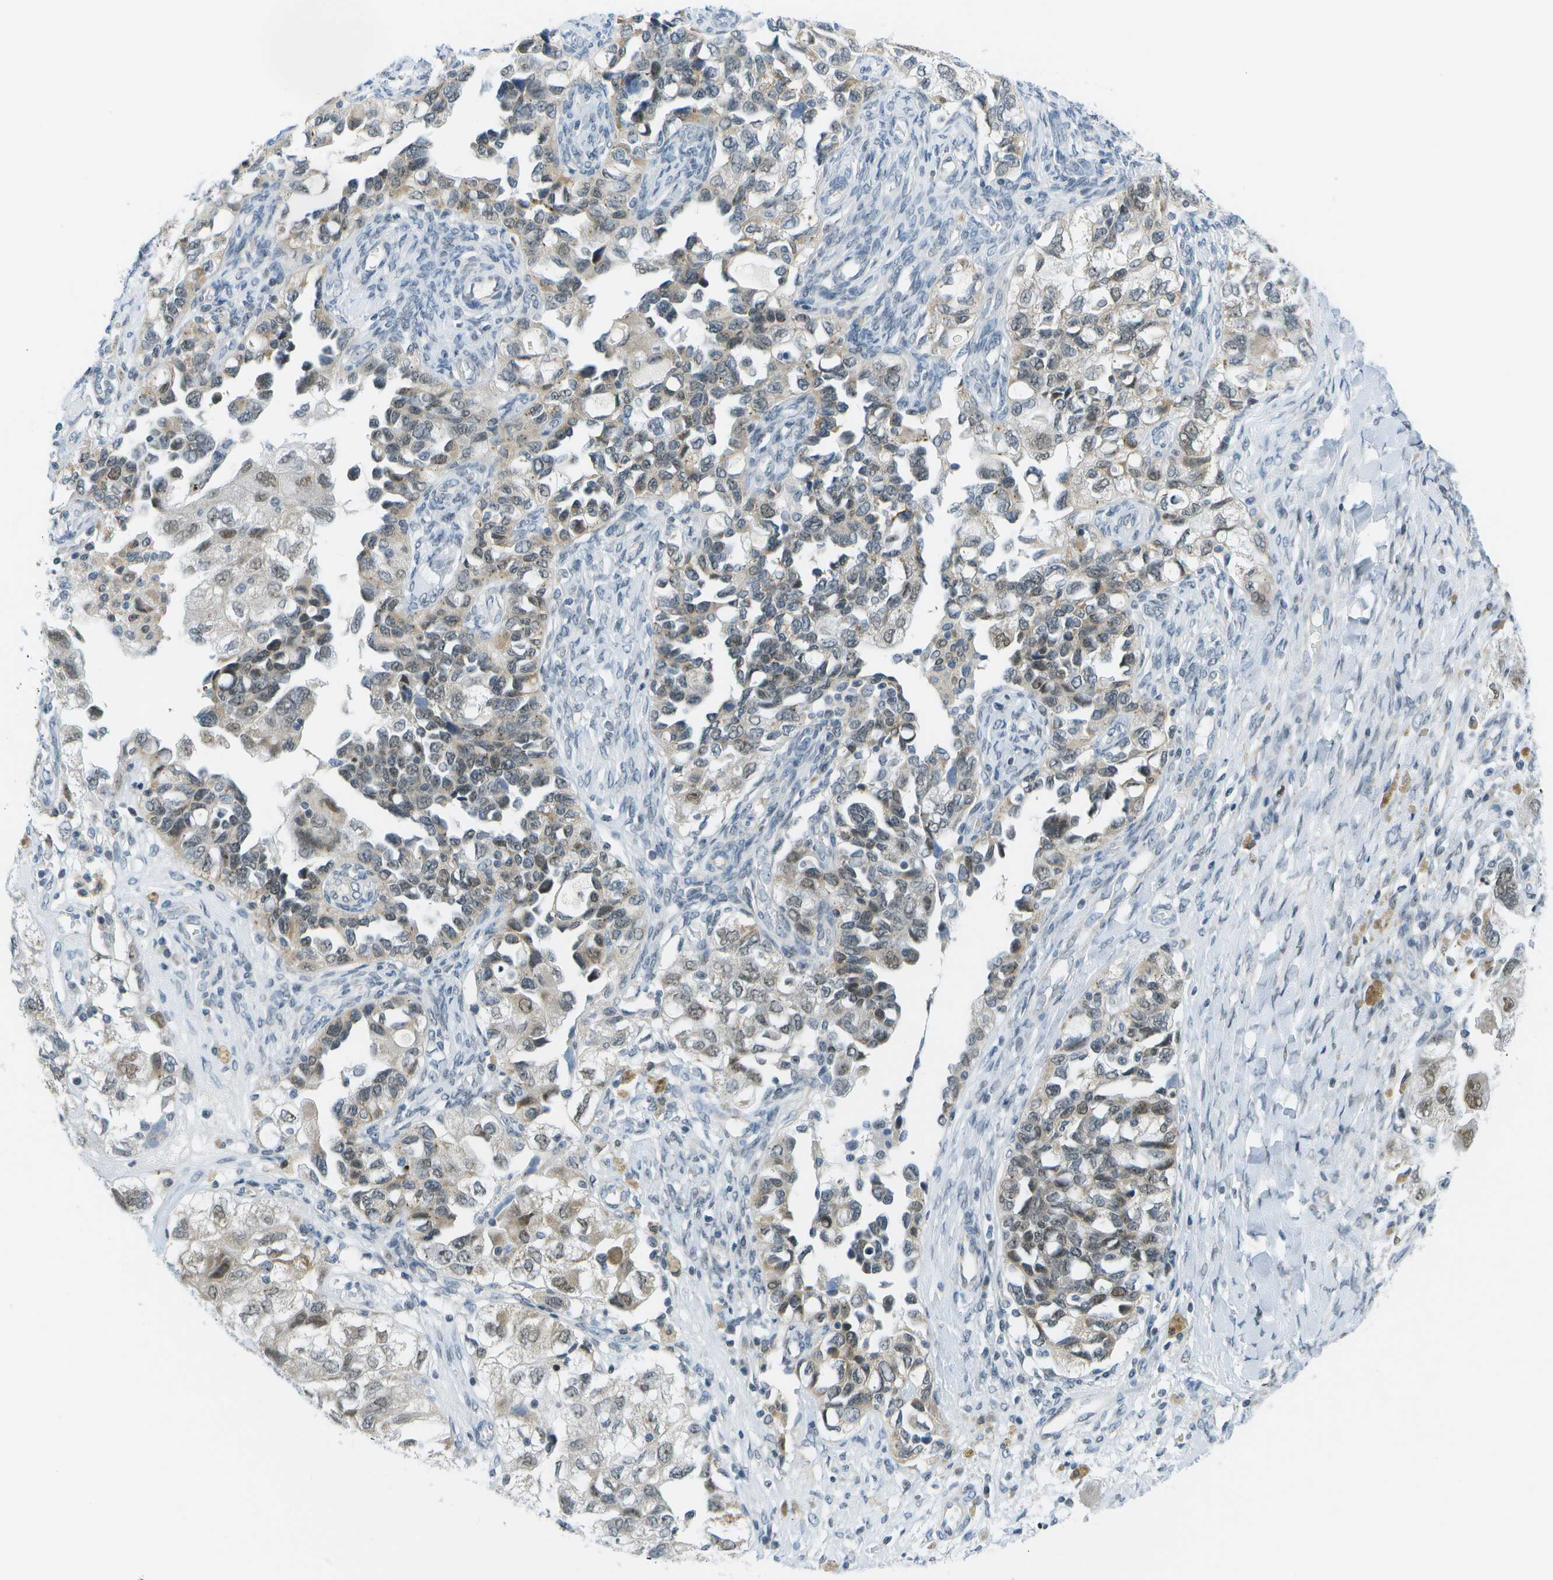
{"staining": {"intensity": "weak", "quantity": "25%-75%", "location": "cytoplasmic/membranous,nuclear"}, "tissue": "ovarian cancer", "cell_type": "Tumor cells", "image_type": "cancer", "snomed": [{"axis": "morphology", "description": "Carcinoma, NOS"}, {"axis": "morphology", "description": "Cystadenocarcinoma, serous, NOS"}, {"axis": "topography", "description": "Ovary"}], "caption": "IHC (DAB) staining of ovarian serous cystadenocarcinoma displays weak cytoplasmic/membranous and nuclear protein staining in about 25%-75% of tumor cells.", "gene": "PITHD1", "patient": {"sex": "female", "age": 69}}